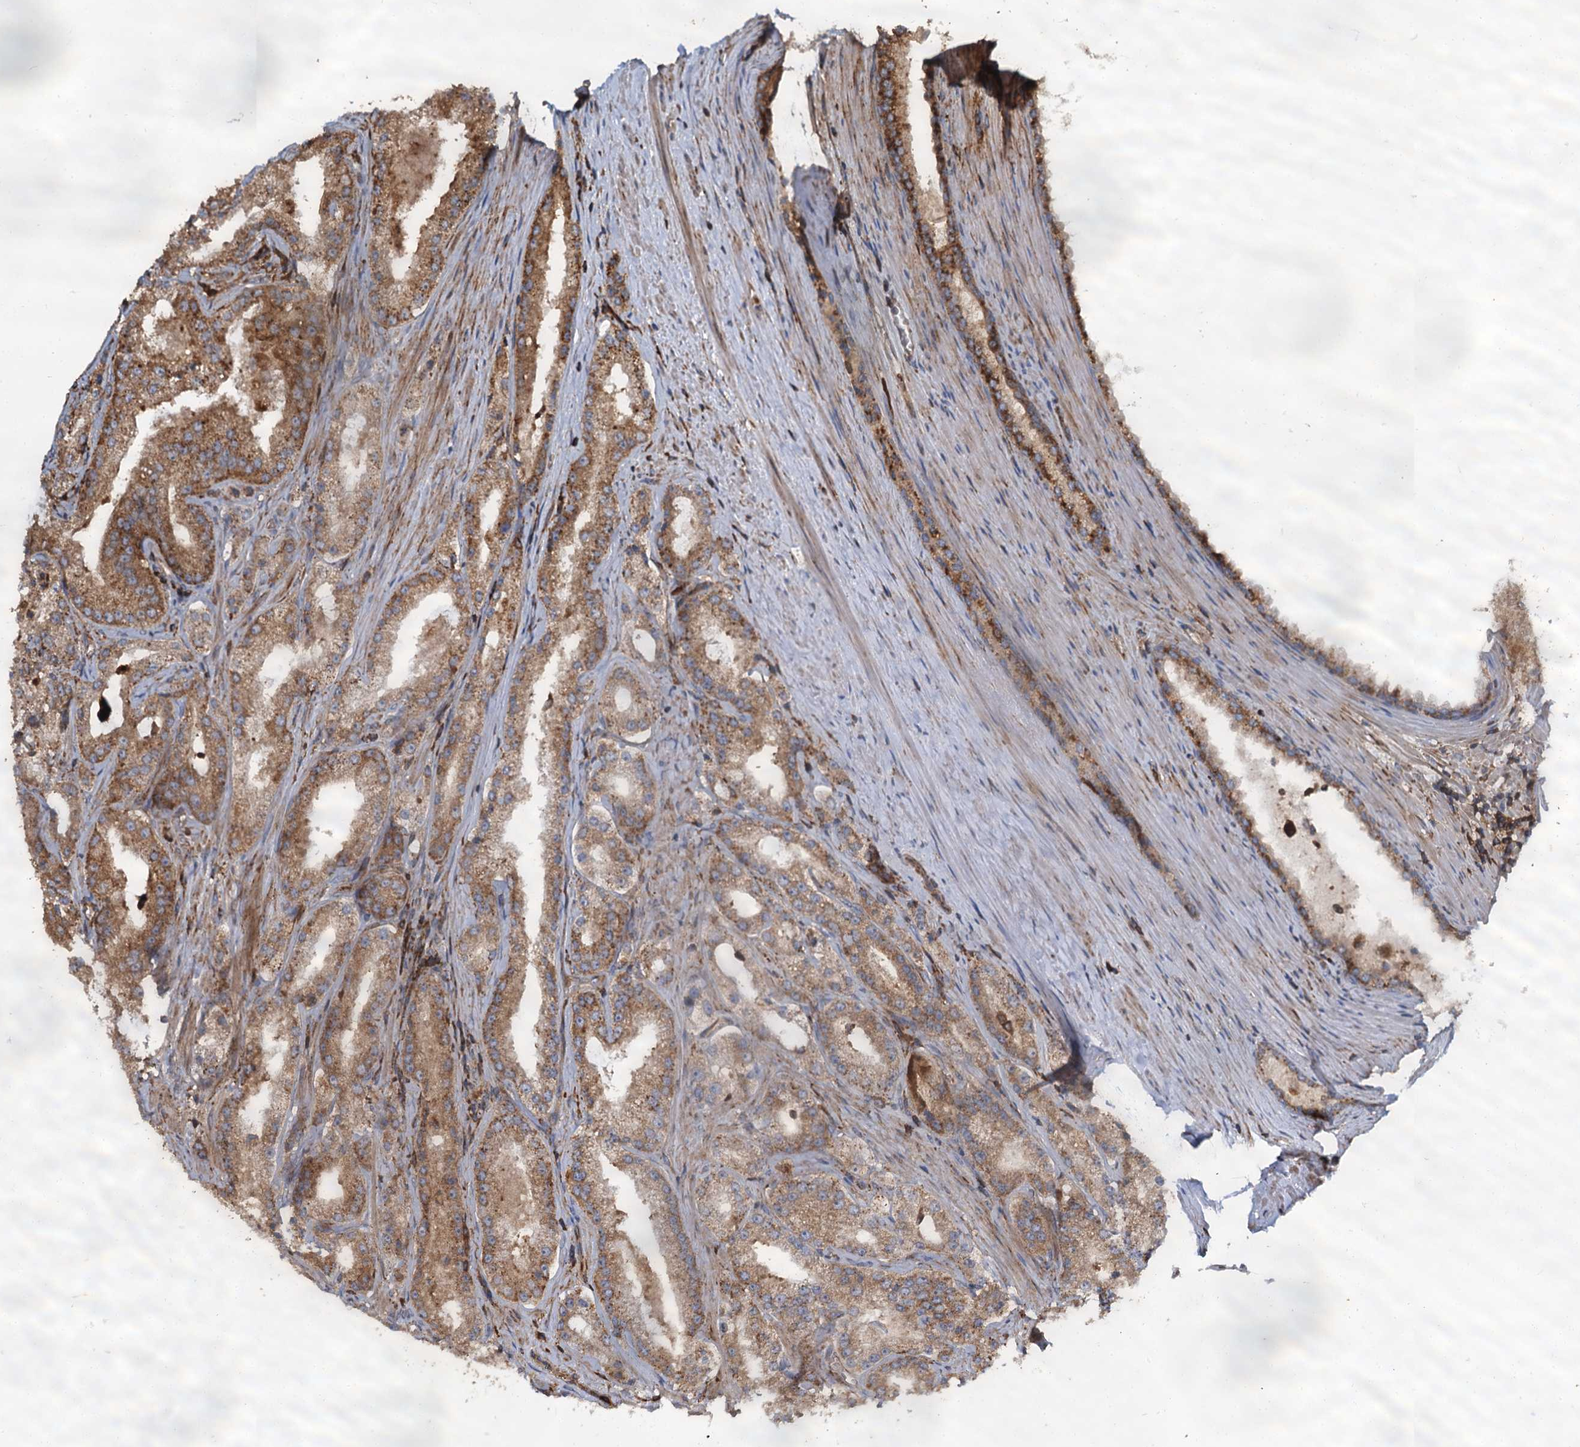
{"staining": {"intensity": "moderate", "quantity": ">75%", "location": "cytoplasmic/membranous"}, "tissue": "prostate cancer", "cell_type": "Tumor cells", "image_type": "cancer", "snomed": [{"axis": "morphology", "description": "Adenocarcinoma, Low grade"}, {"axis": "topography", "description": "Prostate"}], "caption": "Immunohistochemistry (IHC) (DAB (3,3'-diaminobenzidine)) staining of human prostate adenocarcinoma (low-grade) shows moderate cytoplasmic/membranous protein expression in about >75% of tumor cells. The staining is performed using DAB brown chromogen to label protein expression. The nuclei are counter-stained blue using hematoxylin.", "gene": "WDR73", "patient": {"sex": "male", "age": 69}}